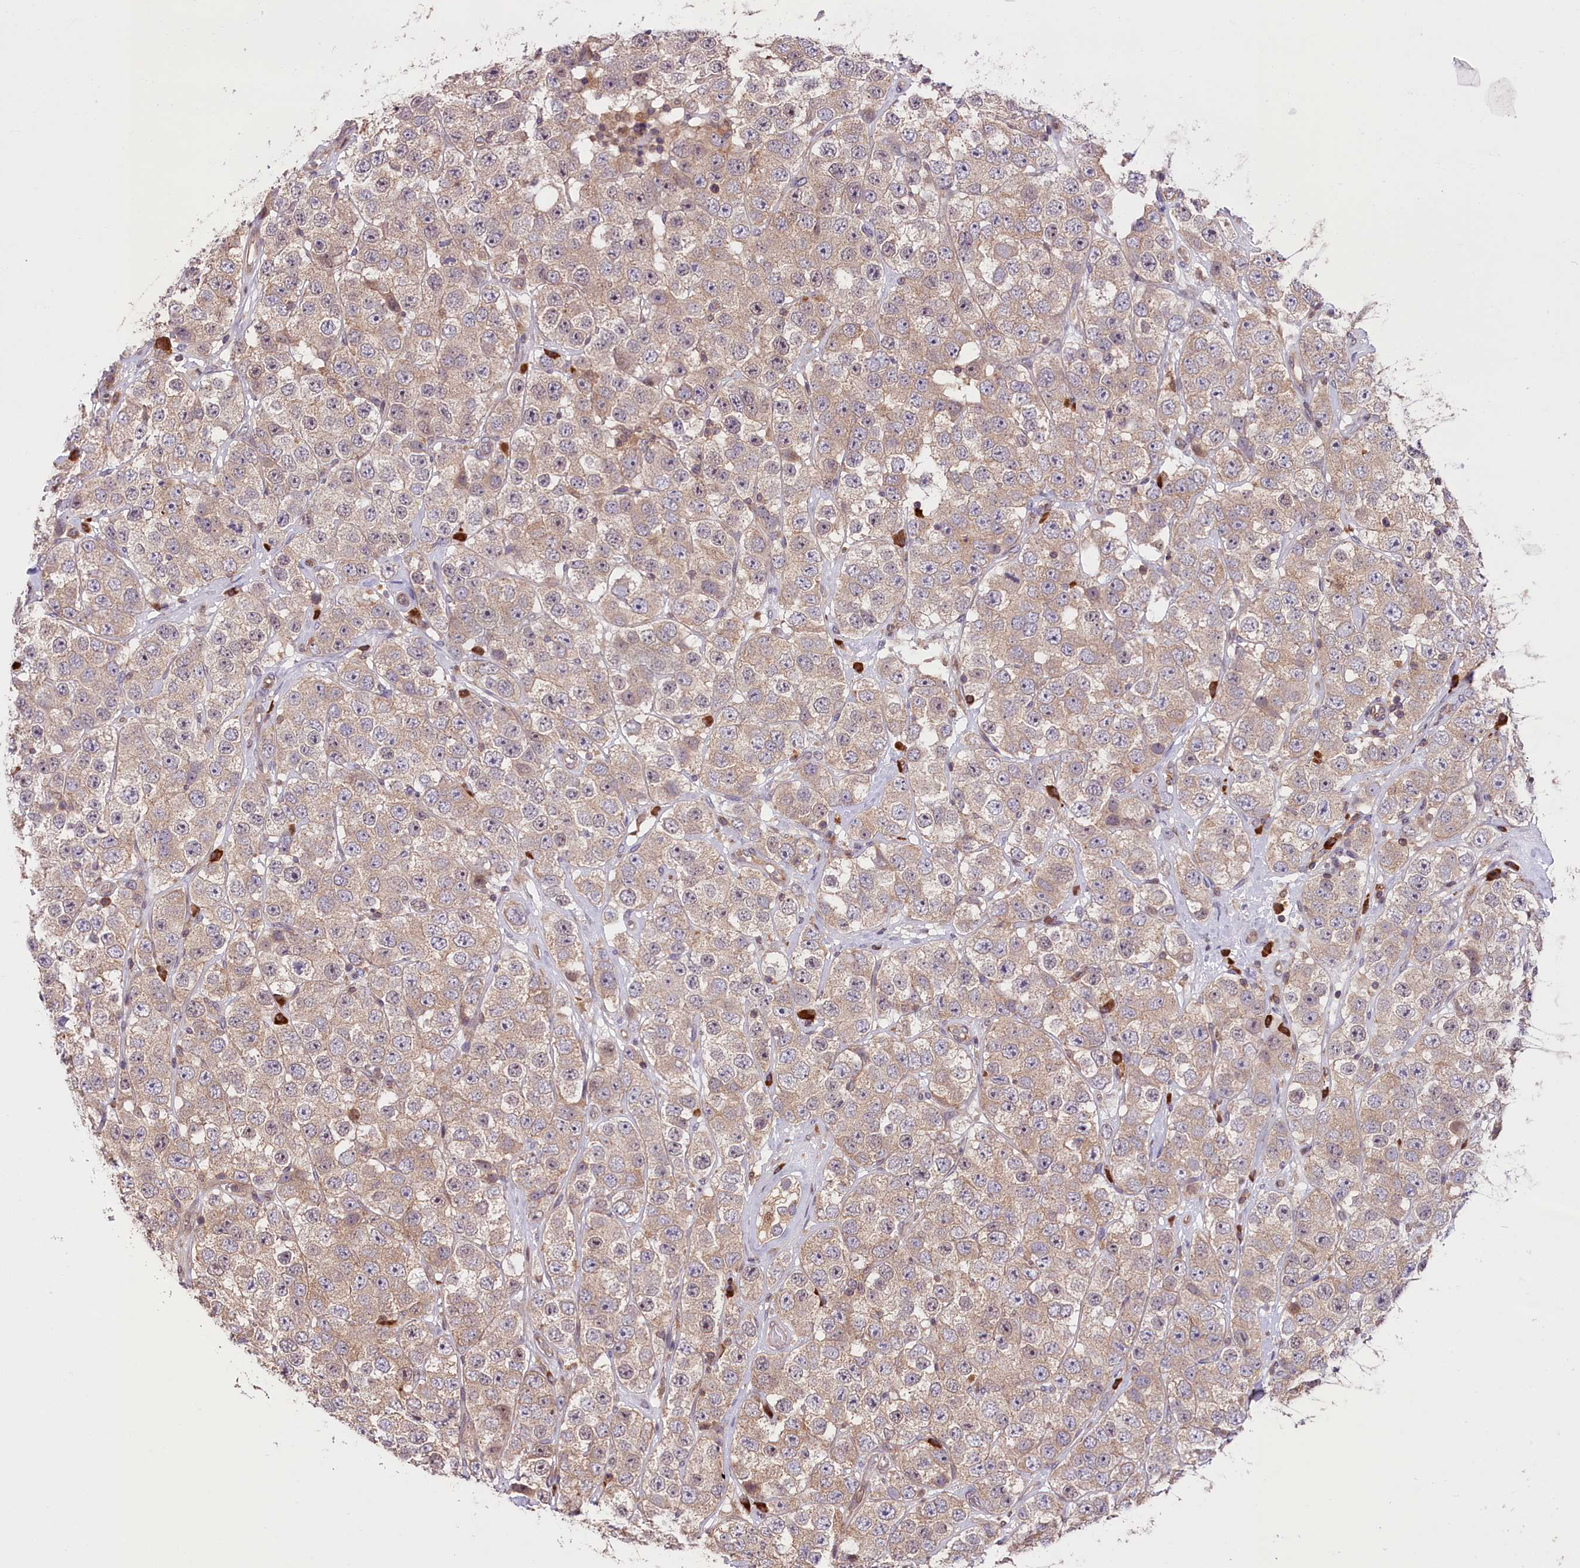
{"staining": {"intensity": "weak", "quantity": "25%-75%", "location": "cytoplasmic/membranous"}, "tissue": "testis cancer", "cell_type": "Tumor cells", "image_type": "cancer", "snomed": [{"axis": "morphology", "description": "Seminoma, NOS"}, {"axis": "topography", "description": "Testis"}], "caption": "Protein staining of testis seminoma tissue exhibits weak cytoplasmic/membranous positivity in approximately 25%-75% of tumor cells.", "gene": "RIC8A", "patient": {"sex": "male", "age": 28}}